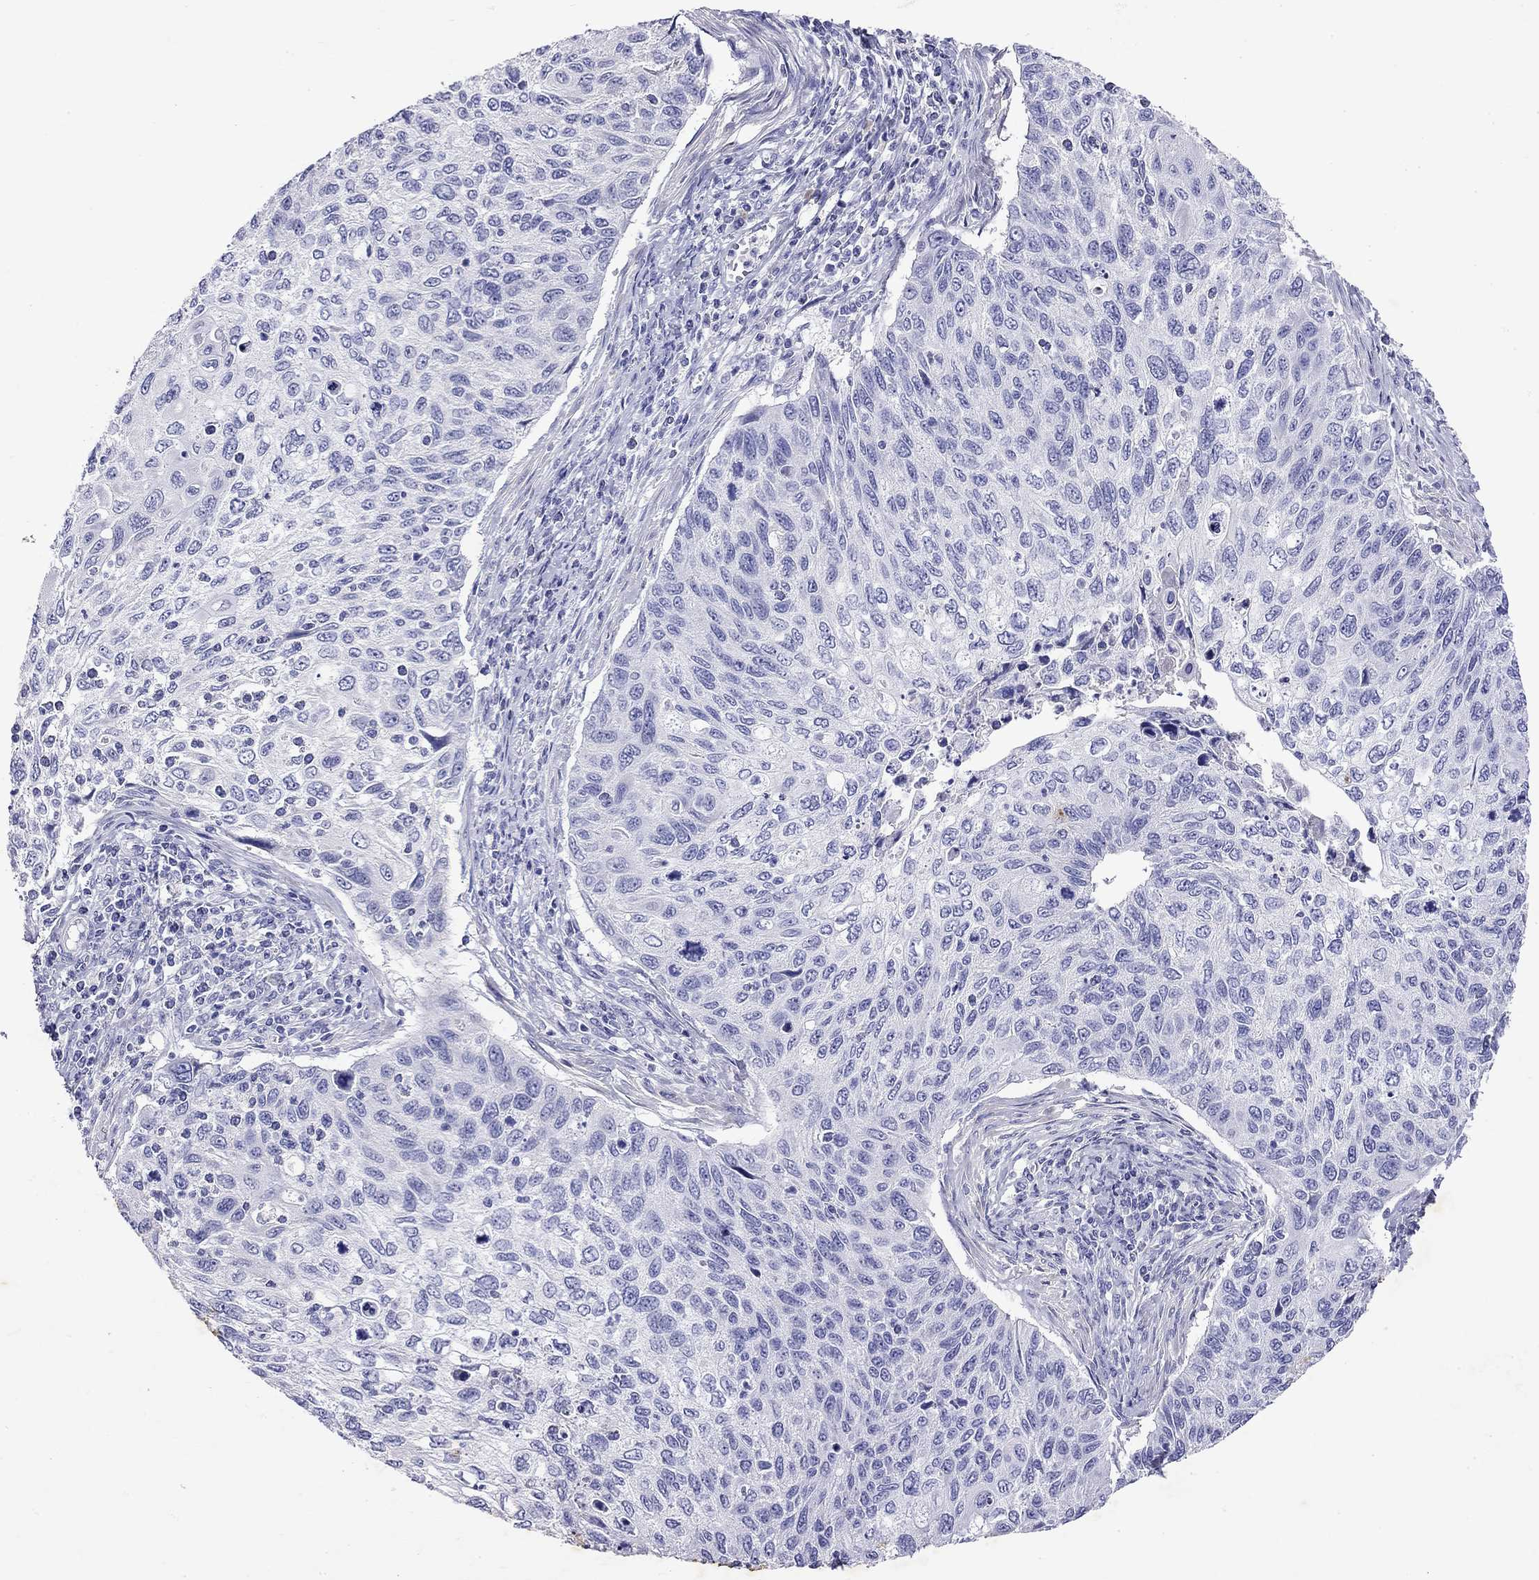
{"staining": {"intensity": "negative", "quantity": "none", "location": "none"}, "tissue": "cervical cancer", "cell_type": "Tumor cells", "image_type": "cancer", "snomed": [{"axis": "morphology", "description": "Squamous cell carcinoma, NOS"}, {"axis": "topography", "description": "Cervix"}], "caption": "Cervical squamous cell carcinoma was stained to show a protein in brown. There is no significant staining in tumor cells. (Brightfield microscopy of DAB (3,3'-diaminobenzidine) immunohistochemistry (IHC) at high magnification).", "gene": "GNAT3", "patient": {"sex": "female", "age": 70}}